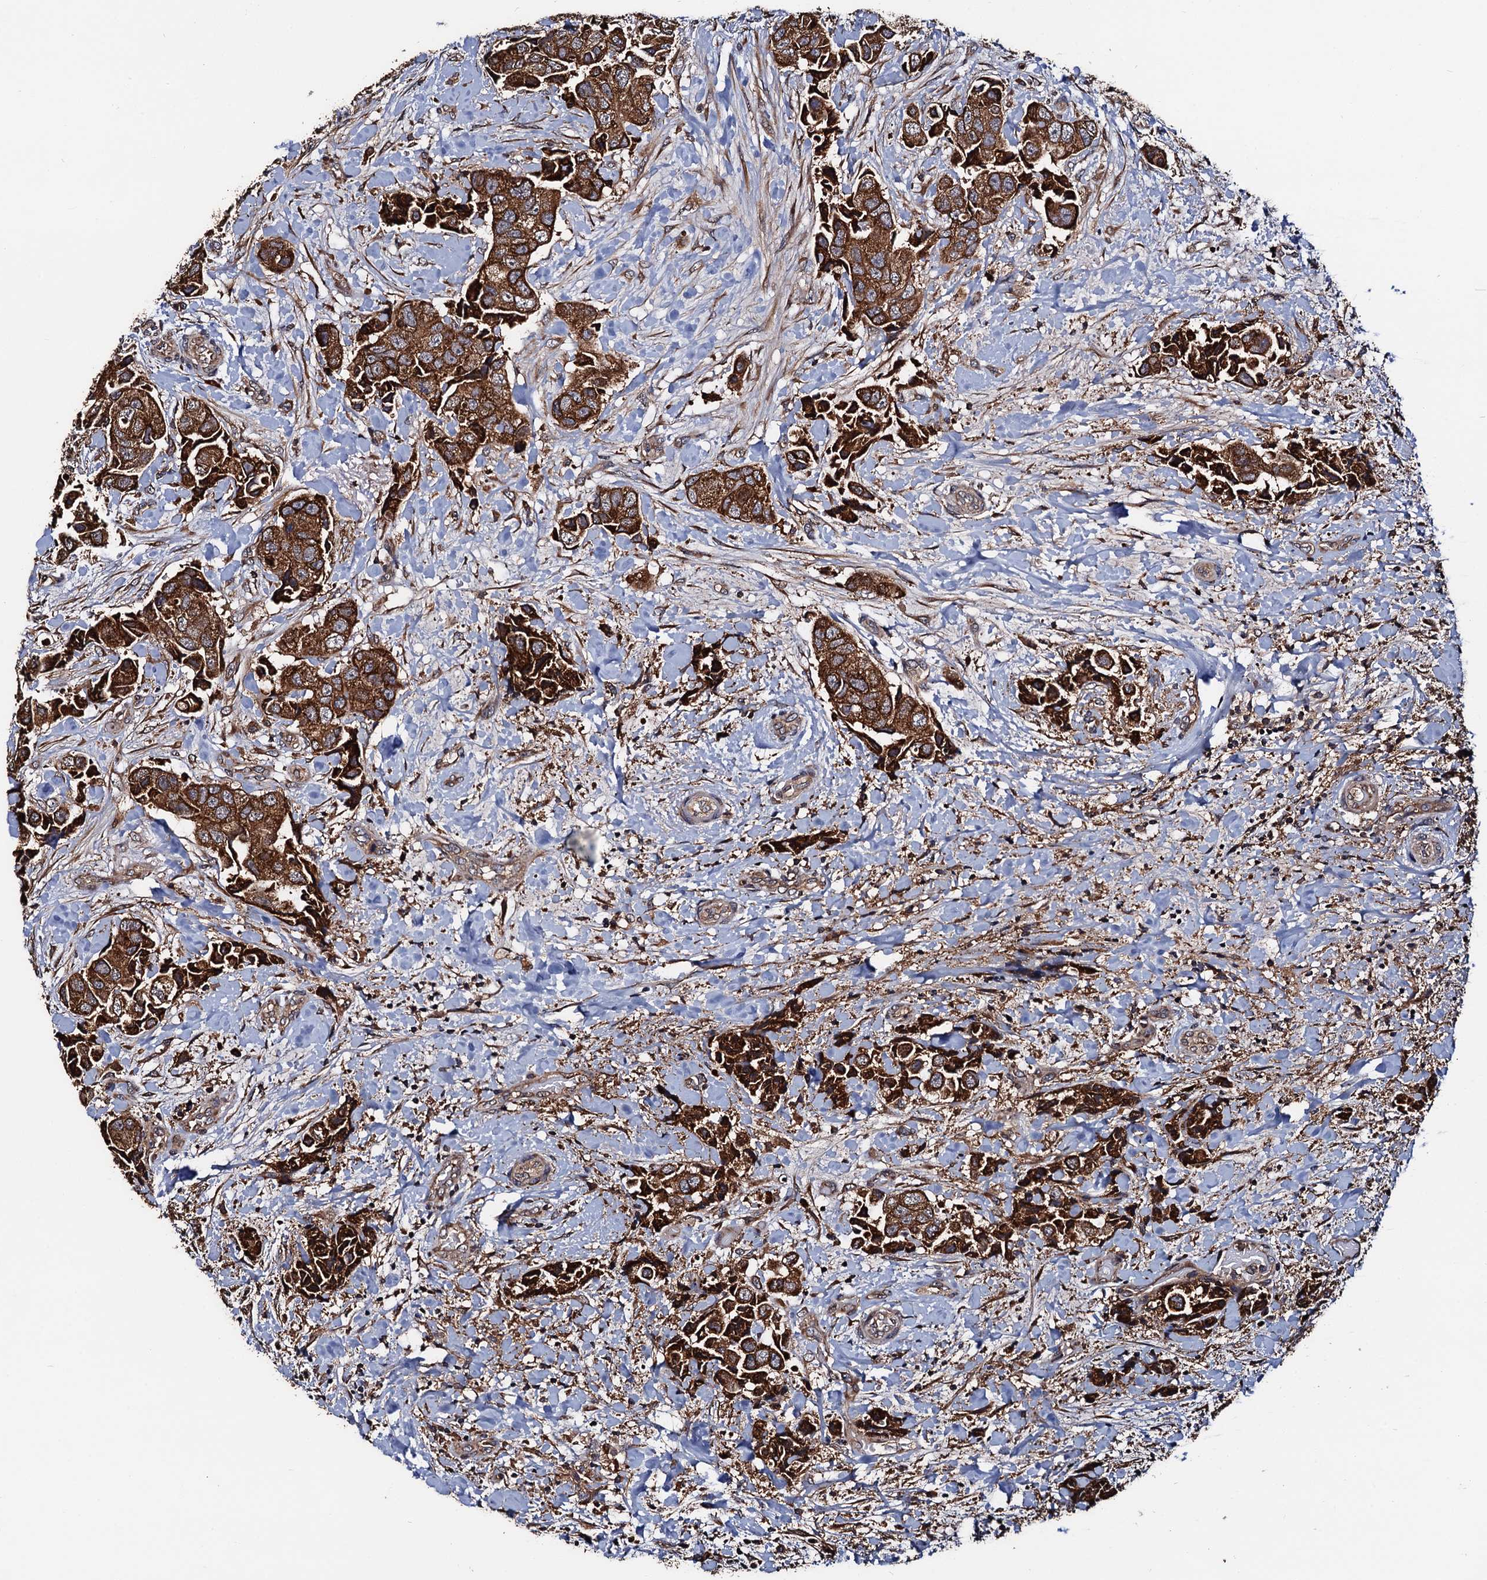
{"staining": {"intensity": "strong", "quantity": ">75%", "location": "cytoplasmic/membranous"}, "tissue": "breast cancer", "cell_type": "Tumor cells", "image_type": "cancer", "snomed": [{"axis": "morphology", "description": "Normal tissue, NOS"}, {"axis": "morphology", "description": "Duct carcinoma"}, {"axis": "topography", "description": "Breast"}], "caption": "The image reveals a brown stain indicating the presence of a protein in the cytoplasmic/membranous of tumor cells in breast intraductal carcinoma.", "gene": "RGS11", "patient": {"sex": "female", "age": 62}}